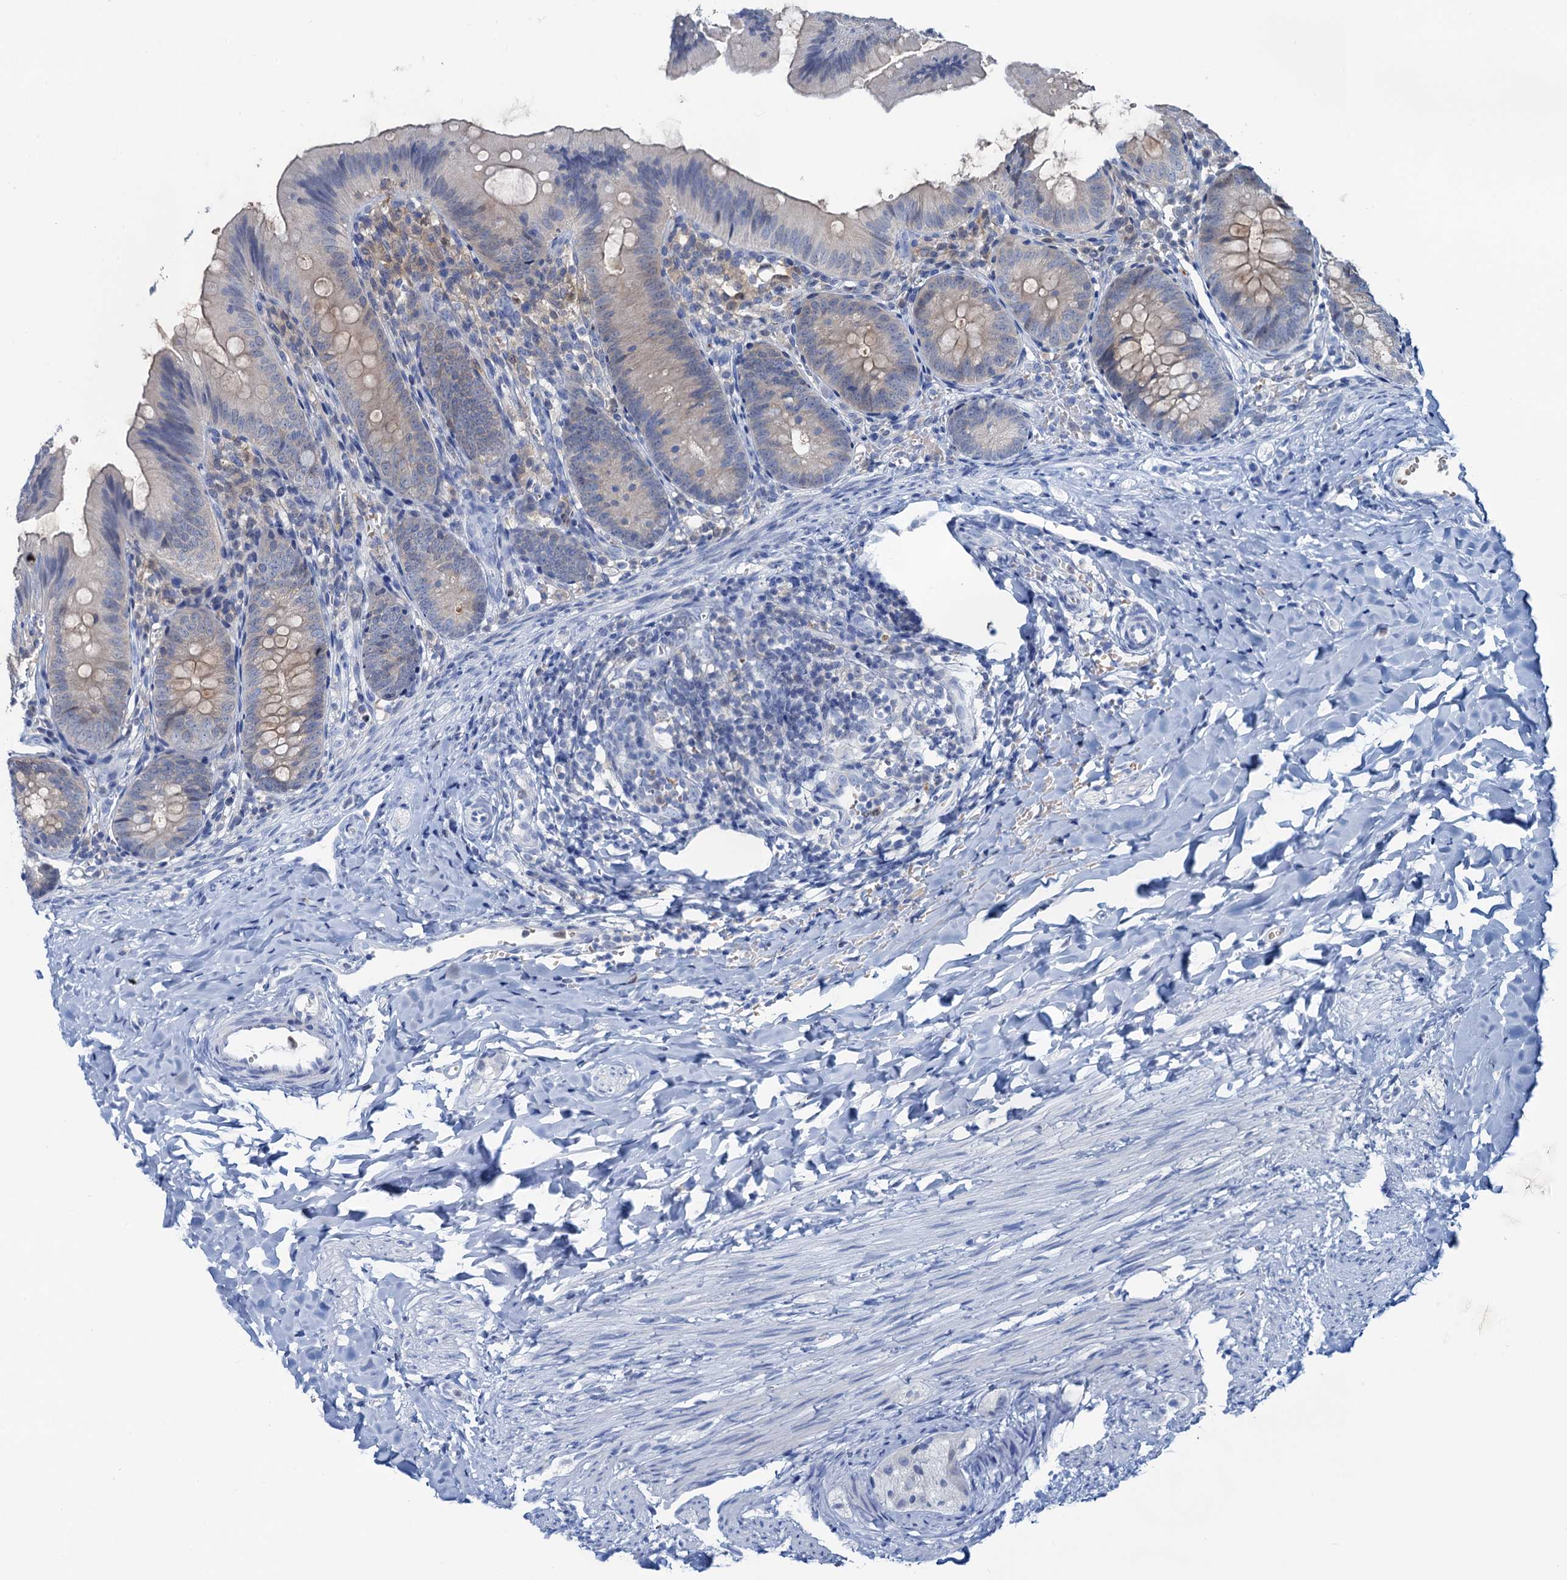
{"staining": {"intensity": "moderate", "quantity": "25%-75%", "location": "cytoplasmic/membranous"}, "tissue": "appendix", "cell_type": "Glandular cells", "image_type": "normal", "snomed": [{"axis": "morphology", "description": "Normal tissue, NOS"}, {"axis": "topography", "description": "Appendix"}], "caption": "Immunohistochemistry (DAB) staining of benign appendix exhibits moderate cytoplasmic/membranous protein positivity in approximately 25%-75% of glandular cells.", "gene": "FAH", "patient": {"sex": "male", "age": 1}}